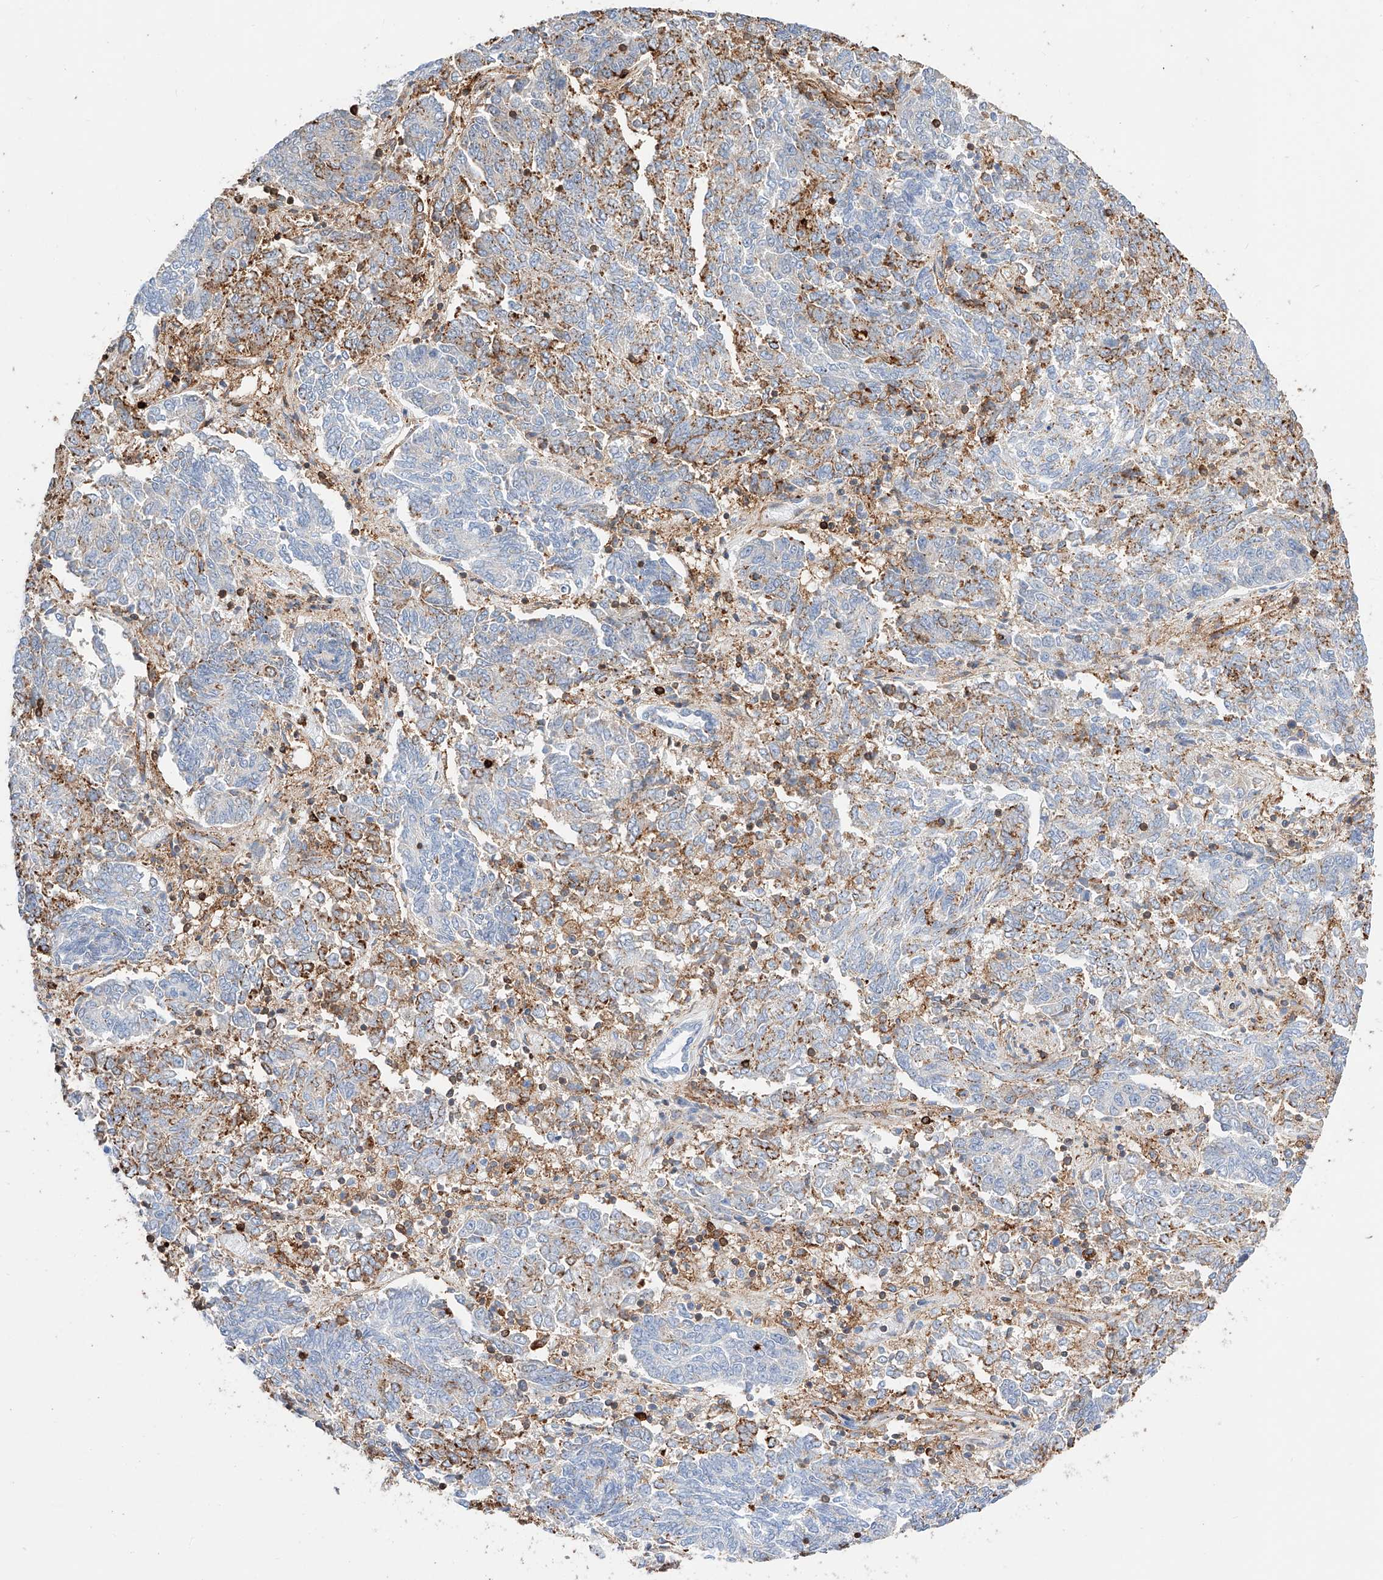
{"staining": {"intensity": "moderate", "quantity": "<25%", "location": "cytoplasmic/membranous"}, "tissue": "endometrial cancer", "cell_type": "Tumor cells", "image_type": "cancer", "snomed": [{"axis": "morphology", "description": "Adenocarcinoma, NOS"}, {"axis": "topography", "description": "Endometrium"}], "caption": "The image reveals immunohistochemical staining of endometrial cancer. There is moderate cytoplasmic/membranous staining is seen in approximately <25% of tumor cells.", "gene": "WFS1", "patient": {"sex": "female", "age": 80}}